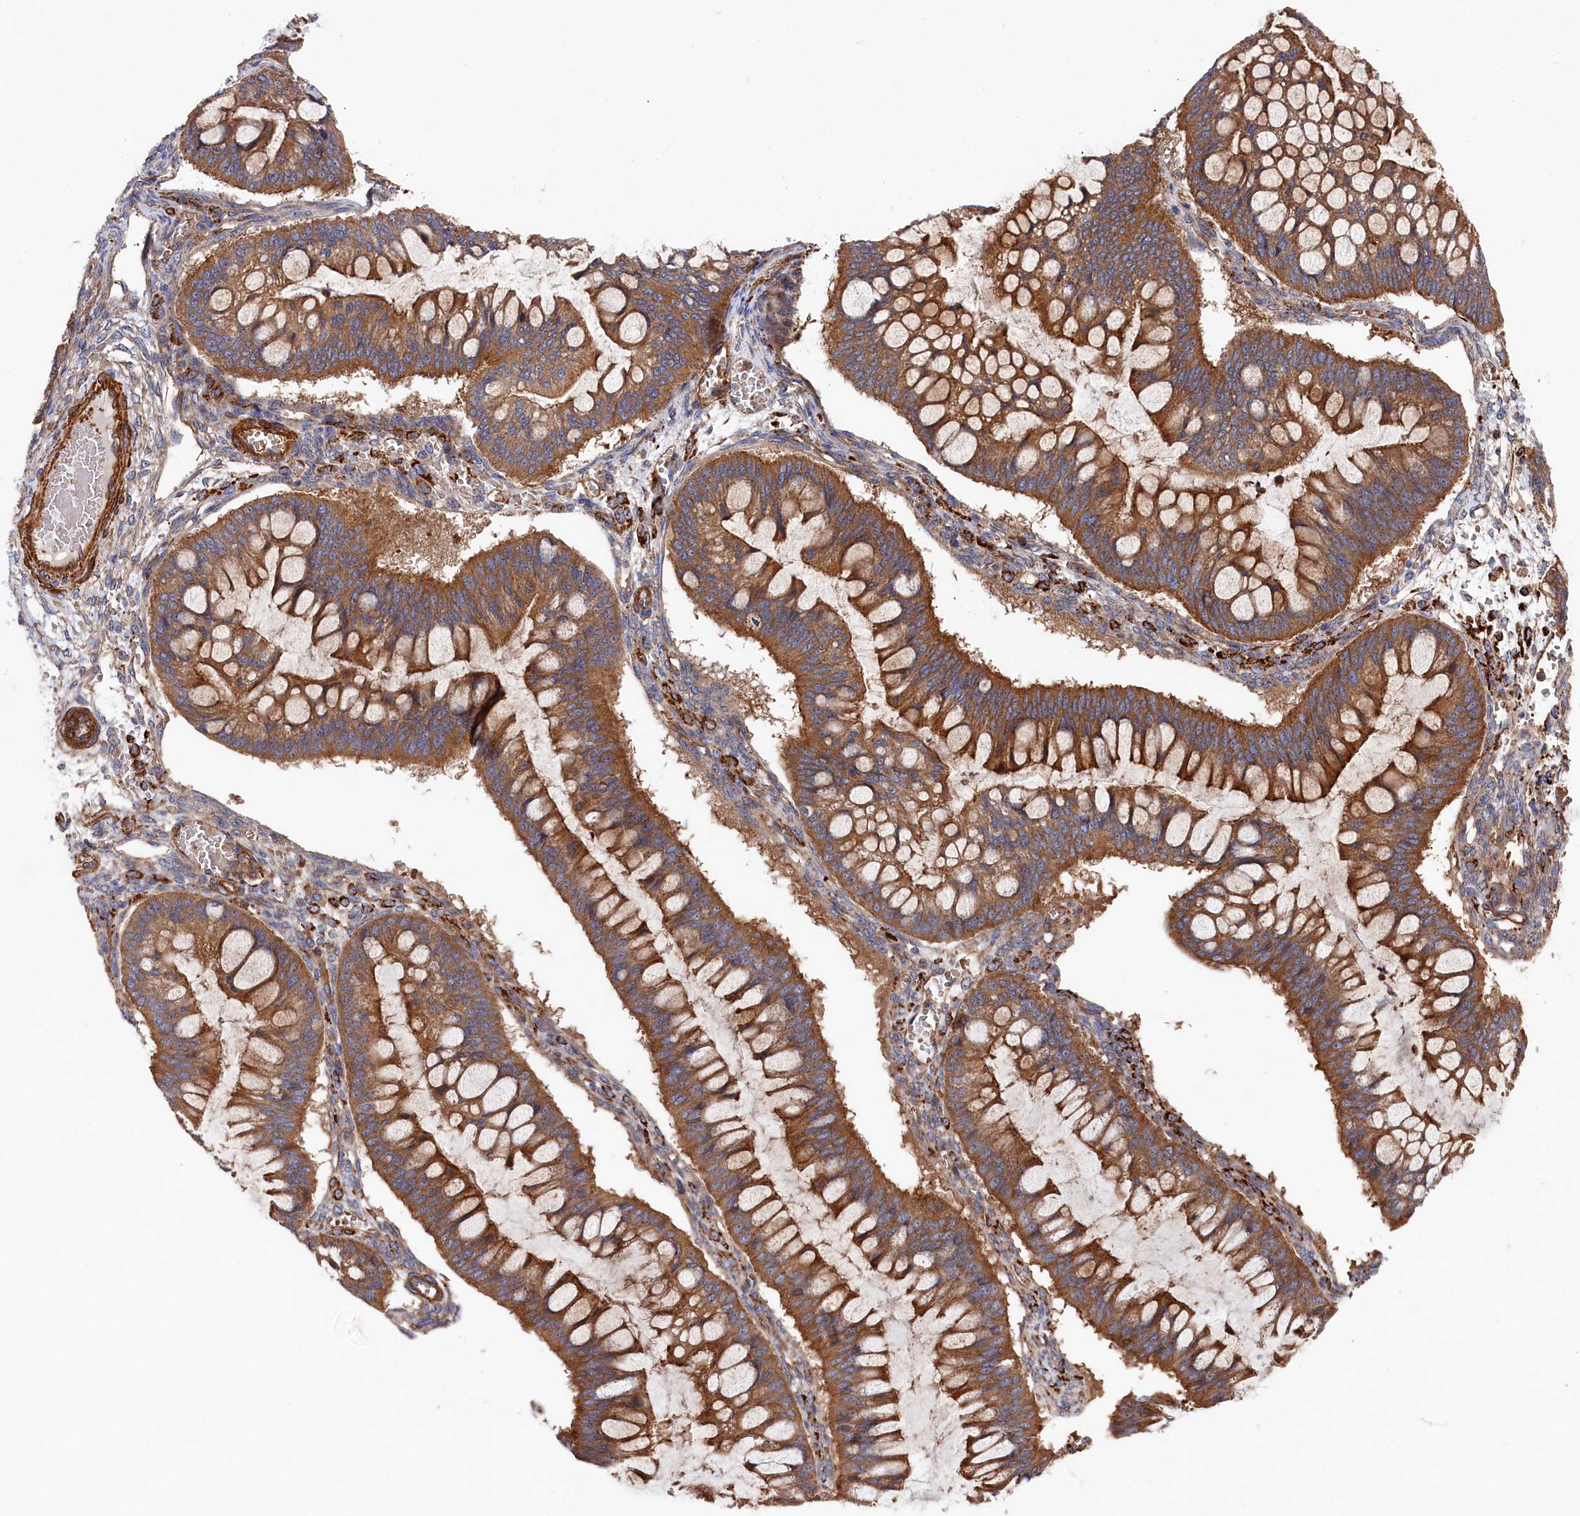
{"staining": {"intensity": "moderate", "quantity": ">75%", "location": "cytoplasmic/membranous"}, "tissue": "ovarian cancer", "cell_type": "Tumor cells", "image_type": "cancer", "snomed": [{"axis": "morphology", "description": "Cystadenocarcinoma, mucinous, NOS"}, {"axis": "topography", "description": "Ovary"}], "caption": "DAB (3,3'-diaminobenzidine) immunohistochemical staining of ovarian cancer (mucinous cystadenocarcinoma) demonstrates moderate cytoplasmic/membranous protein expression in about >75% of tumor cells.", "gene": "LDHD", "patient": {"sex": "female", "age": 73}}